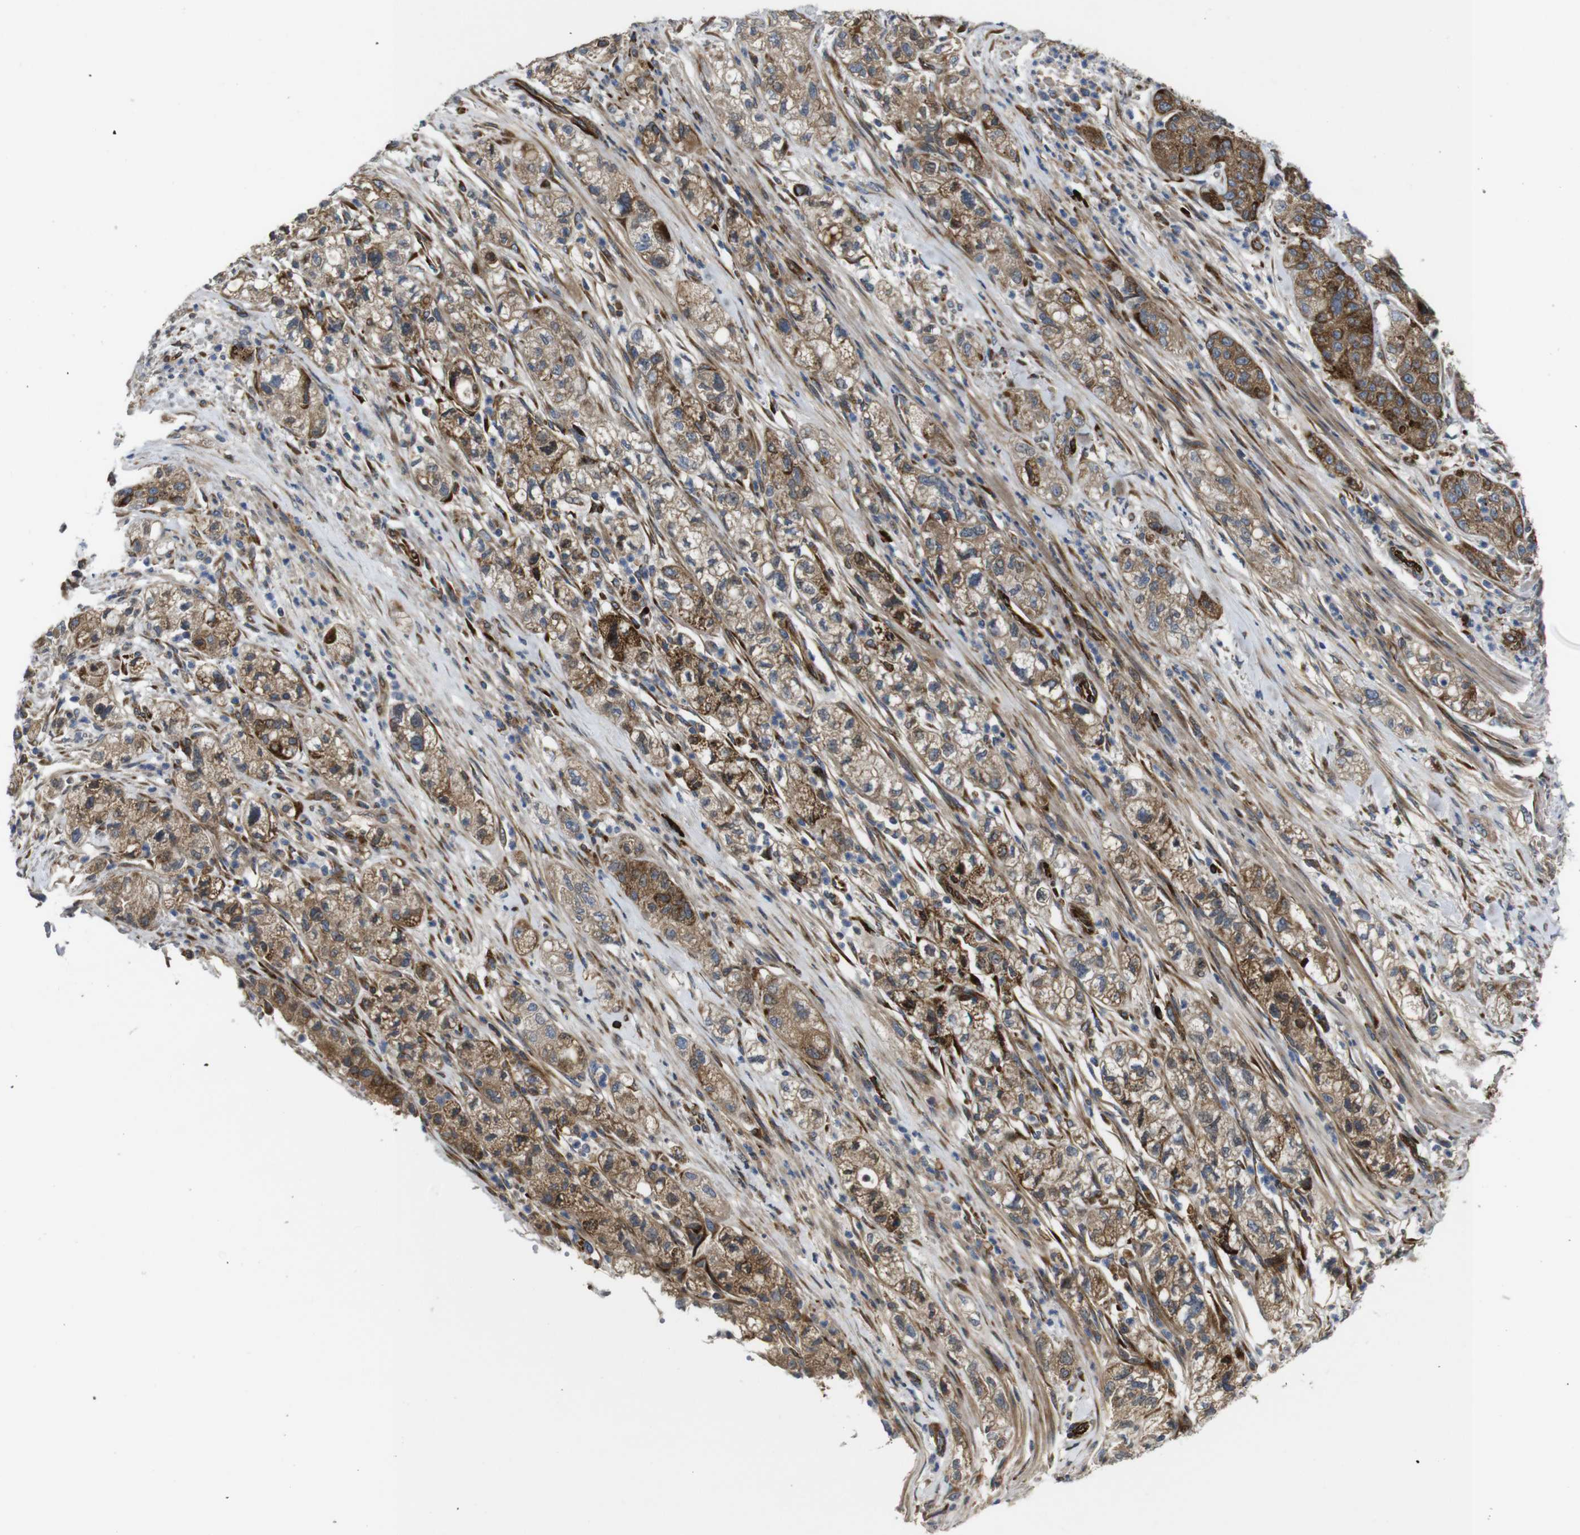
{"staining": {"intensity": "moderate", "quantity": ">75%", "location": "cytoplasmic/membranous"}, "tissue": "pancreatic cancer", "cell_type": "Tumor cells", "image_type": "cancer", "snomed": [{"axis": "morphology", "description": "Adenocarcinoma, NOS"}, {"axis": "topography", "description": "Pancreas"}], "caption": "This is a histology image of immunohistochemistry staining of pancreatic cancer, which shows moderate staining in the cytoplasmic/membranous of tumor cells.", "gene": "UBE2G2", "patient": {"sex": "female", "age": 78}}